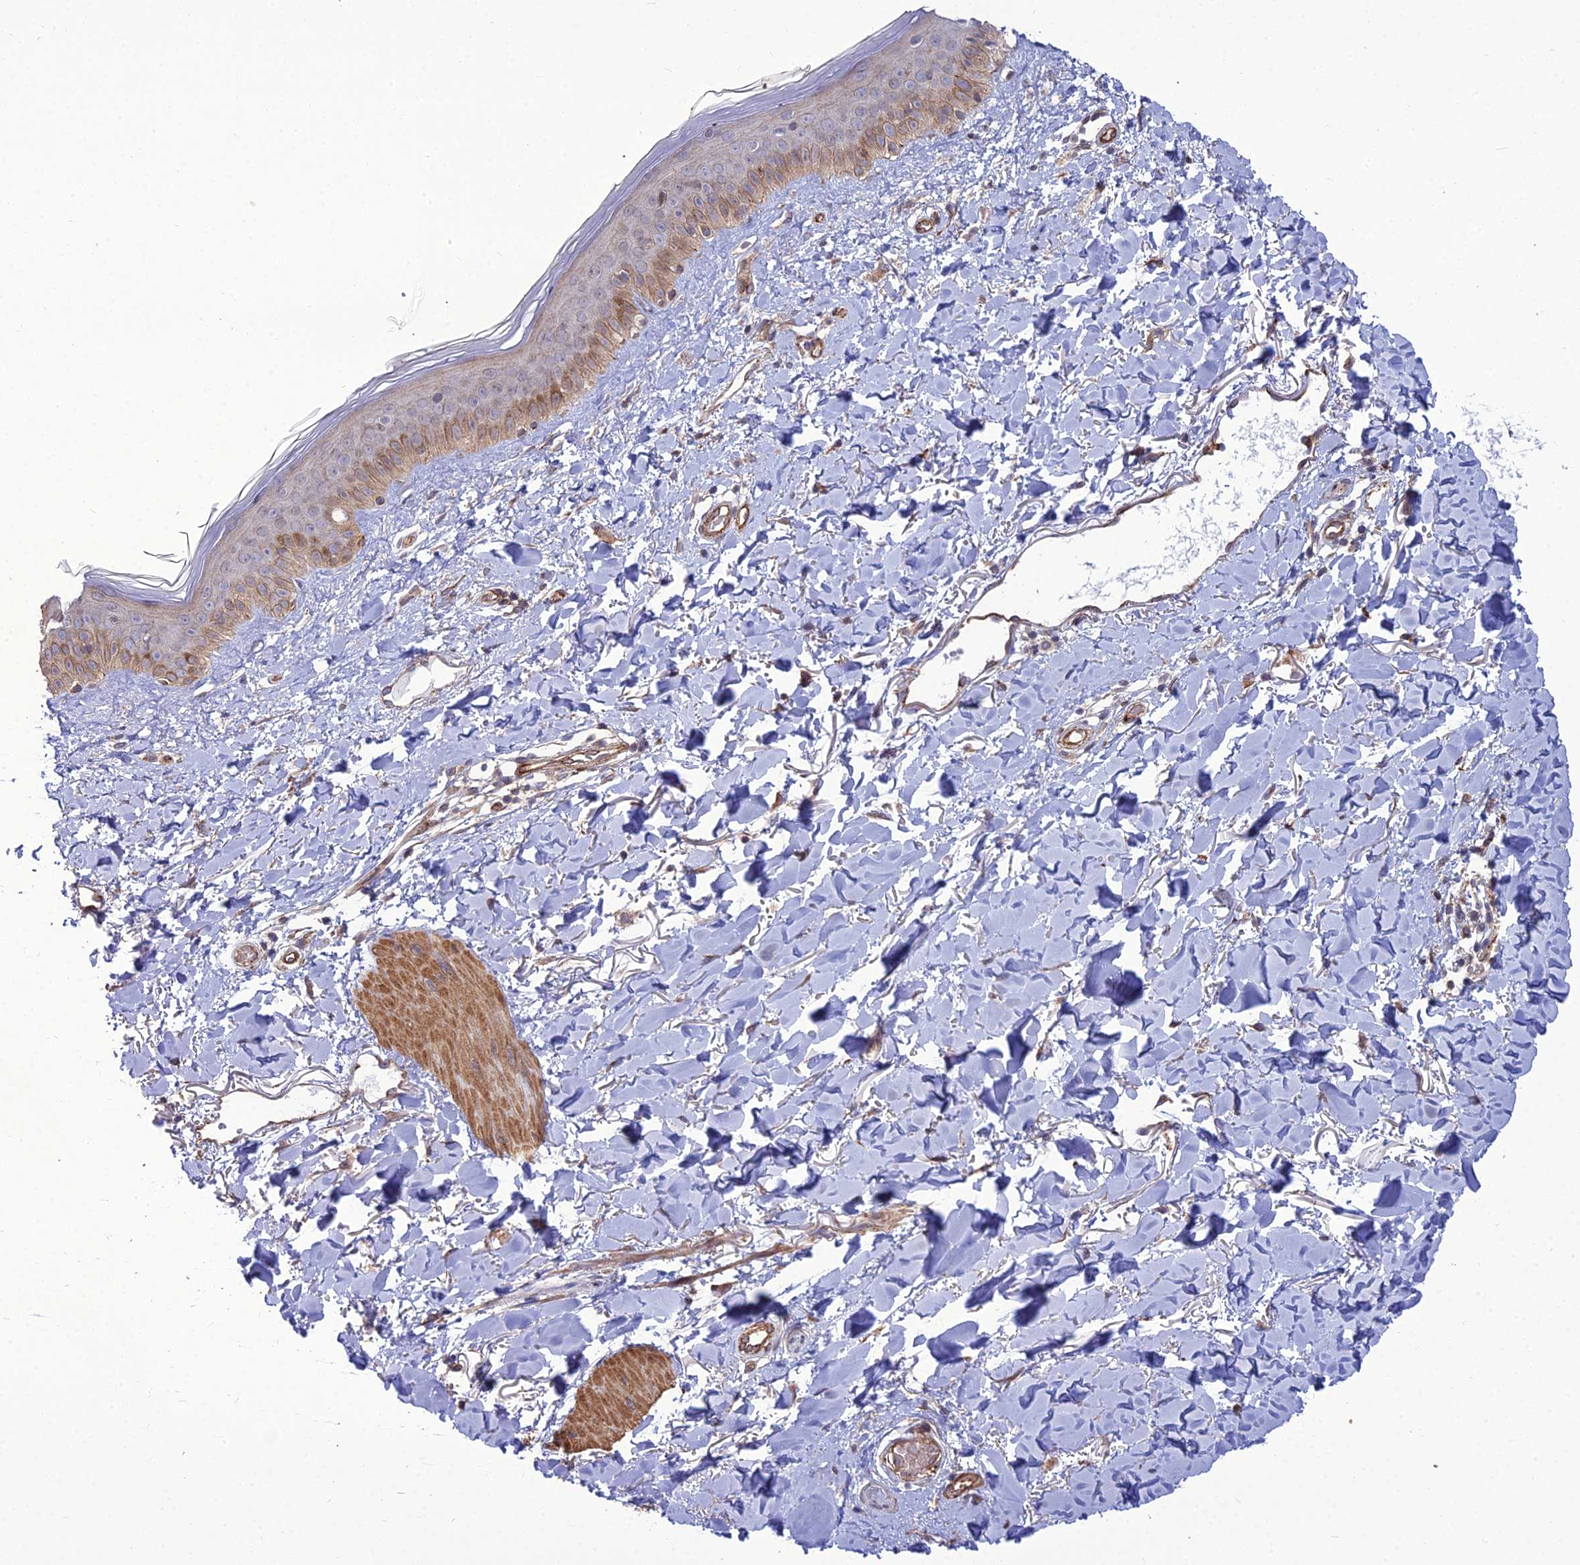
{"staining": {"intensity": "negative", "quantity": "none", "location": "none"}, "tissue": "skin", "cell_type": "Fibroblasts", "image_type": "normal", "snomed": [{"axis": "morphology", "description": "Normal tissue, NOS"}, {"axis": "topography", "description": "Skin"}], "caption": "This is a histopathology image of IHC staining of unremarkable skin, which shows no staining in fibroblasts. (Stains: DAB IHC with hematoxylin counter stain, Microscopy: brightfield microscopy at high magnification).", "gene": "TSPYL2", "patient": {"sex": "female", "age": 58}}